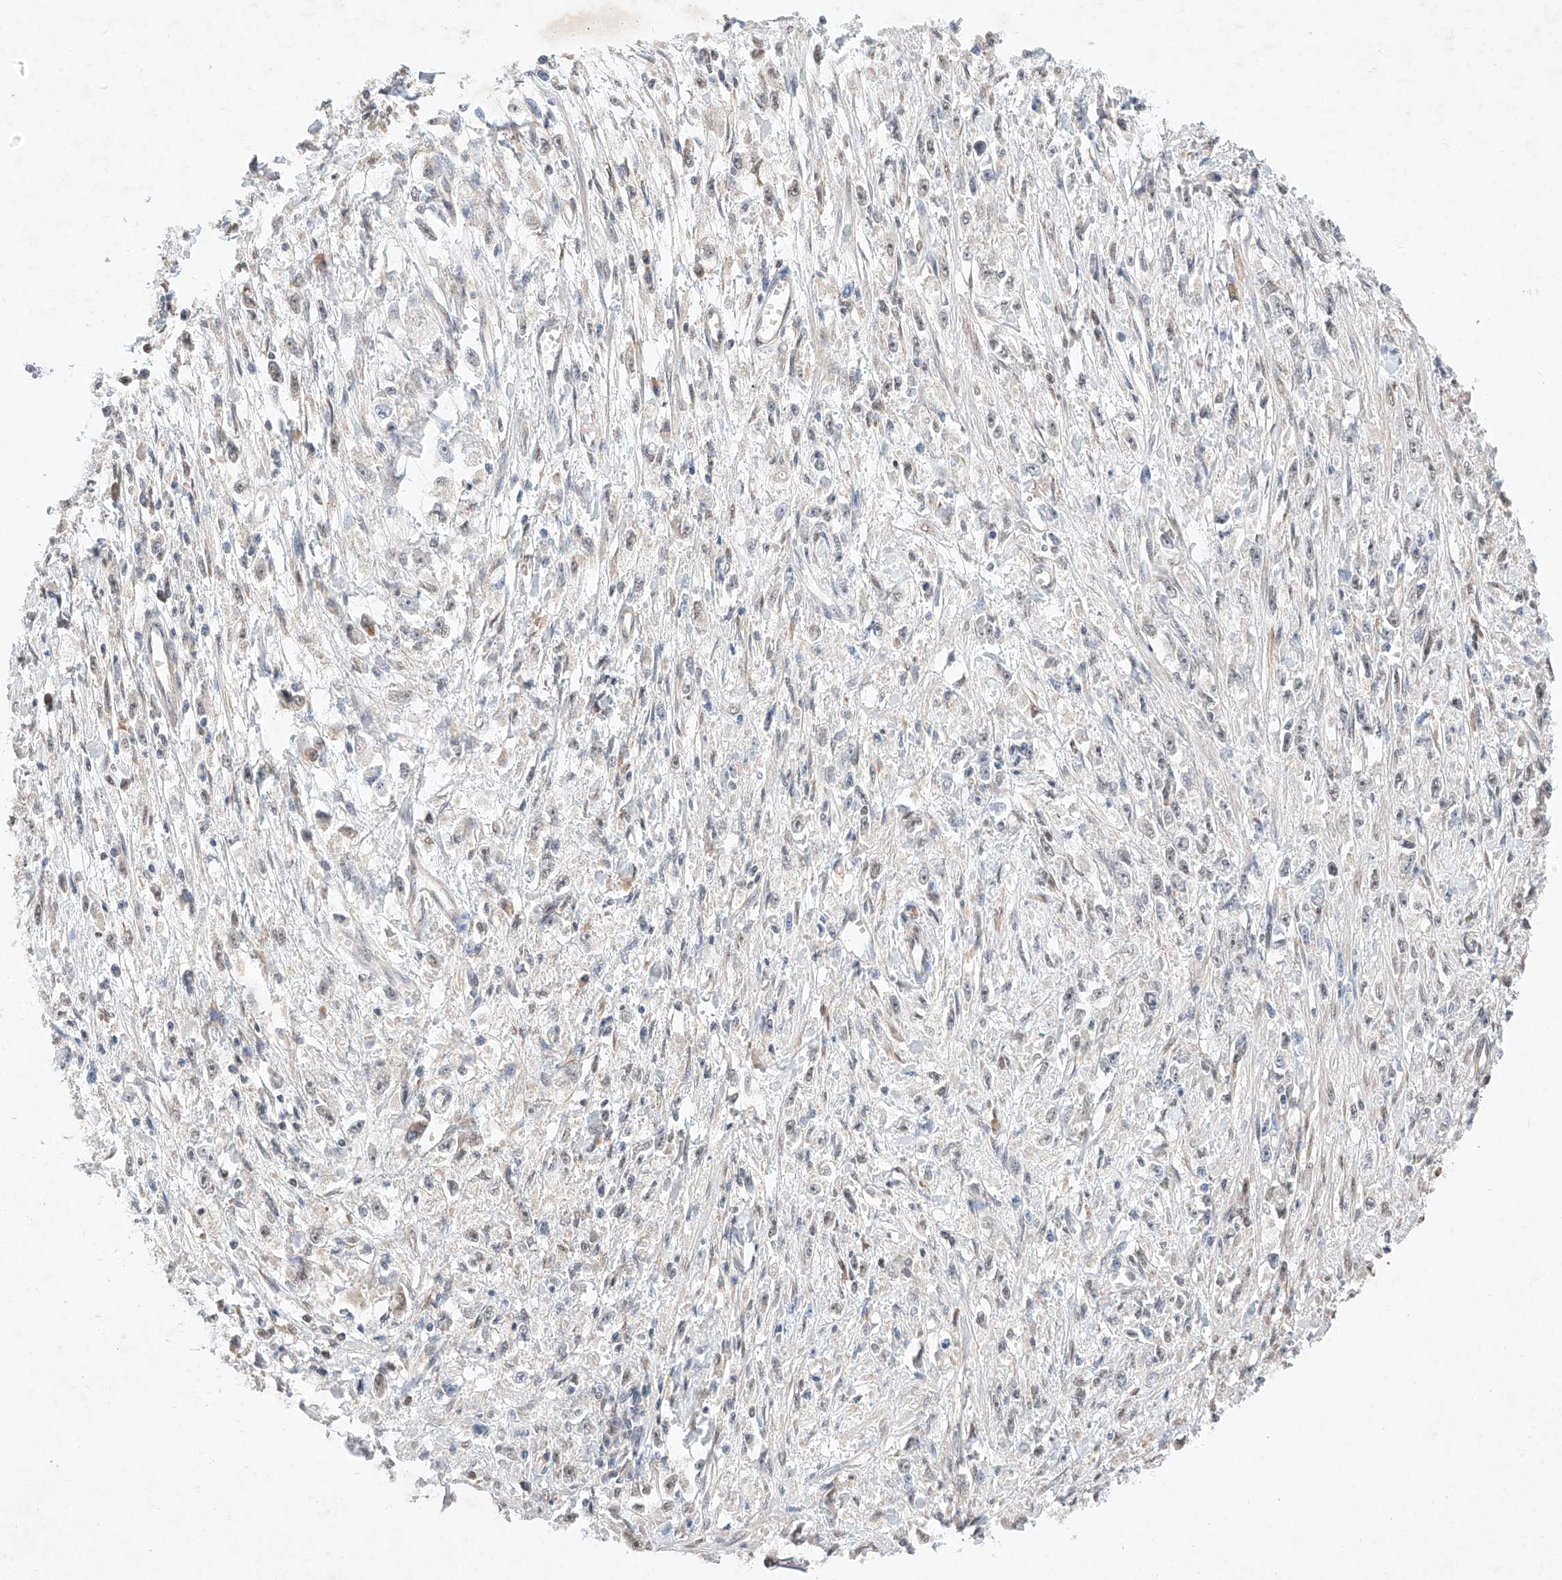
{"staining": {"intensity": "negative", "quantity": "none", "location": "none"}, "tissue": "stomach cancer", "cell_type": "Tumor cells", "image_type": "cancer", "snomed": [{"axis": "morphology", "description": "Adenocarcinoma, NOS"}, {"axis": "topography", "description": "Stomach"}], "caption": "IHC image of stomach cancer (adenocarcinoma) stained for a protein (brown), which demonstrates no expression in tumor cells.", "gene": "ZSCAN4", "patient": {"sex": "female", "age": 59}}